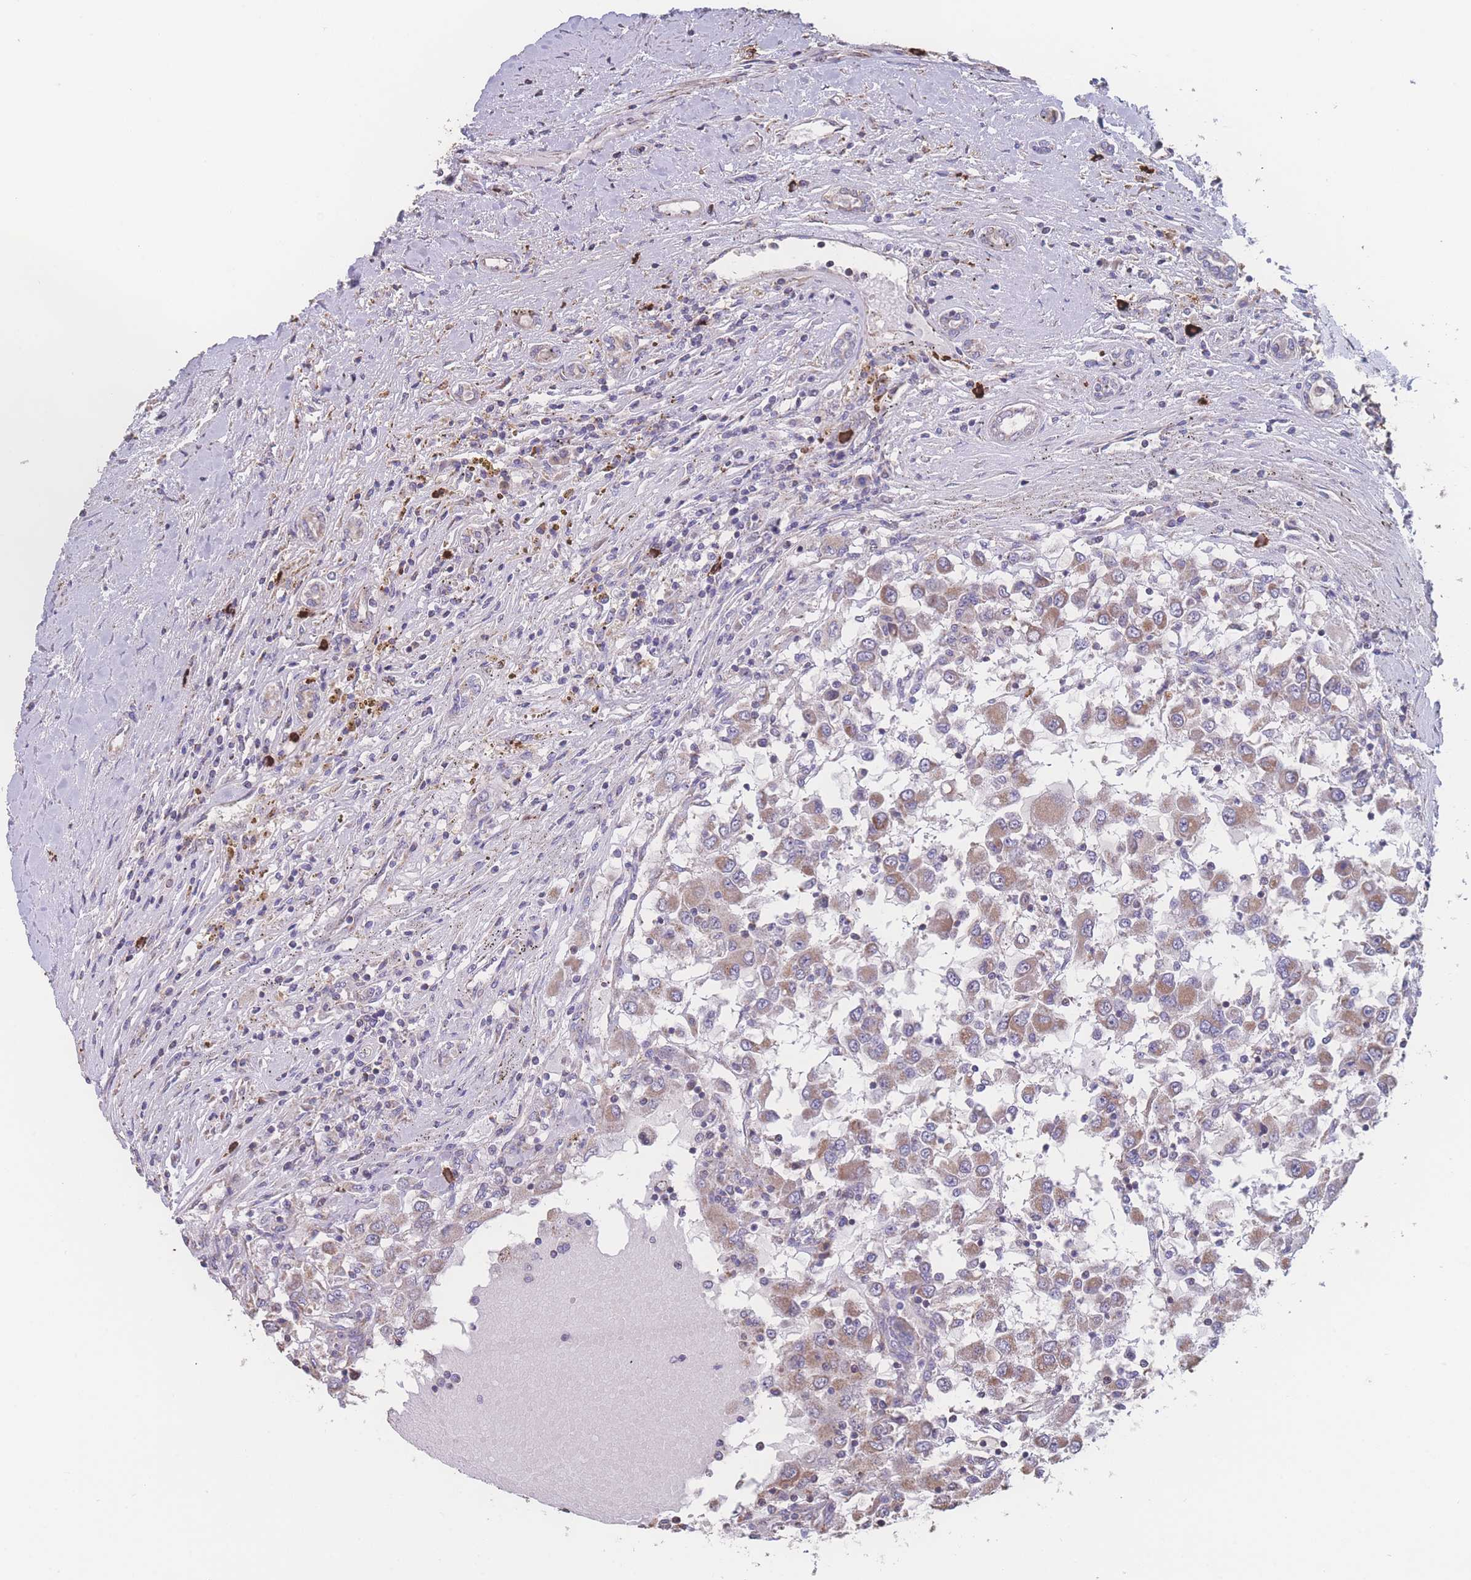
{"staining": {"intensity": "moderate", "quantity": "25%-75%", "location": "cytoplasmic/membranous"}, "tissue": "renal cancer", "cell_type": "Tumor cells", "image_type": "cancer", "snomed": [{"axis": "morphology", "description": "Adenocarcinoma, NOS"}, {"axis": "topography", "description": "Kidney"}], "caption": "Renal cancer tissue demonstrates moderate cytoplasmic/membranous expression in about 25%-75% of tumor cells Immunohistochemistry (ihc) stains the protein in brown and the nuclei are stained blue.", "gene": "SGSM3", "patient": {"sex": "female", "age": 67}}